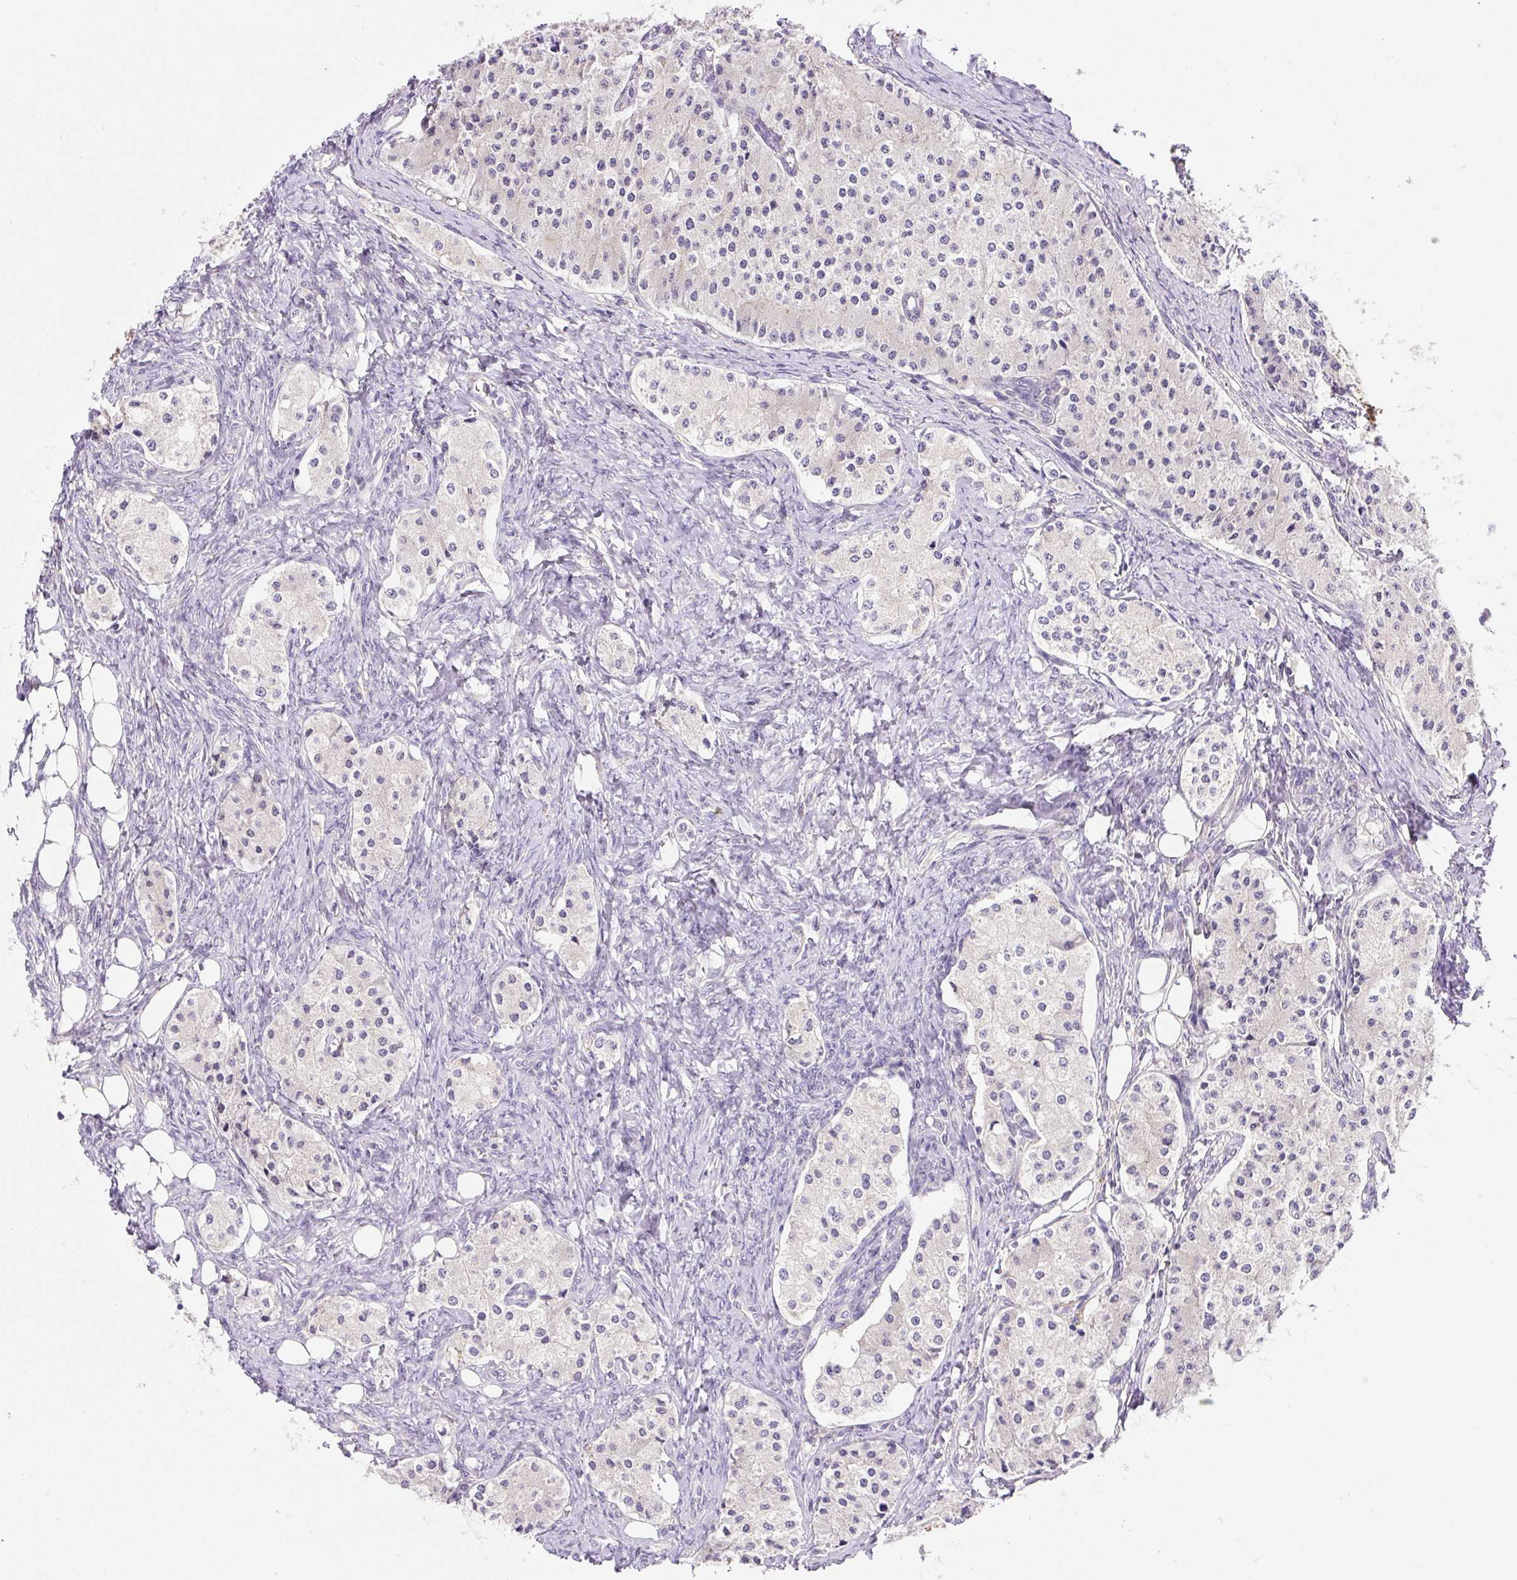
{"staining": {"intensity": "negative", "quantity": "none", "location": "none"}, "tissue": "carcinoid", "cell_type": "Tumor cells", "image_type": "cancer", "snomed": [{"axis": "morphology", "description": "Carcinoid, malignant, NOS"}, {"axis": "topography", "description": "Colon"}], "caption": "Immunohistochemistry (IHC) of carcinoid (malignant) demonstrates no positivity in tumor cells.", "gene": "PLA2G4A", "patient": {"sex": "female", "age": 52}}